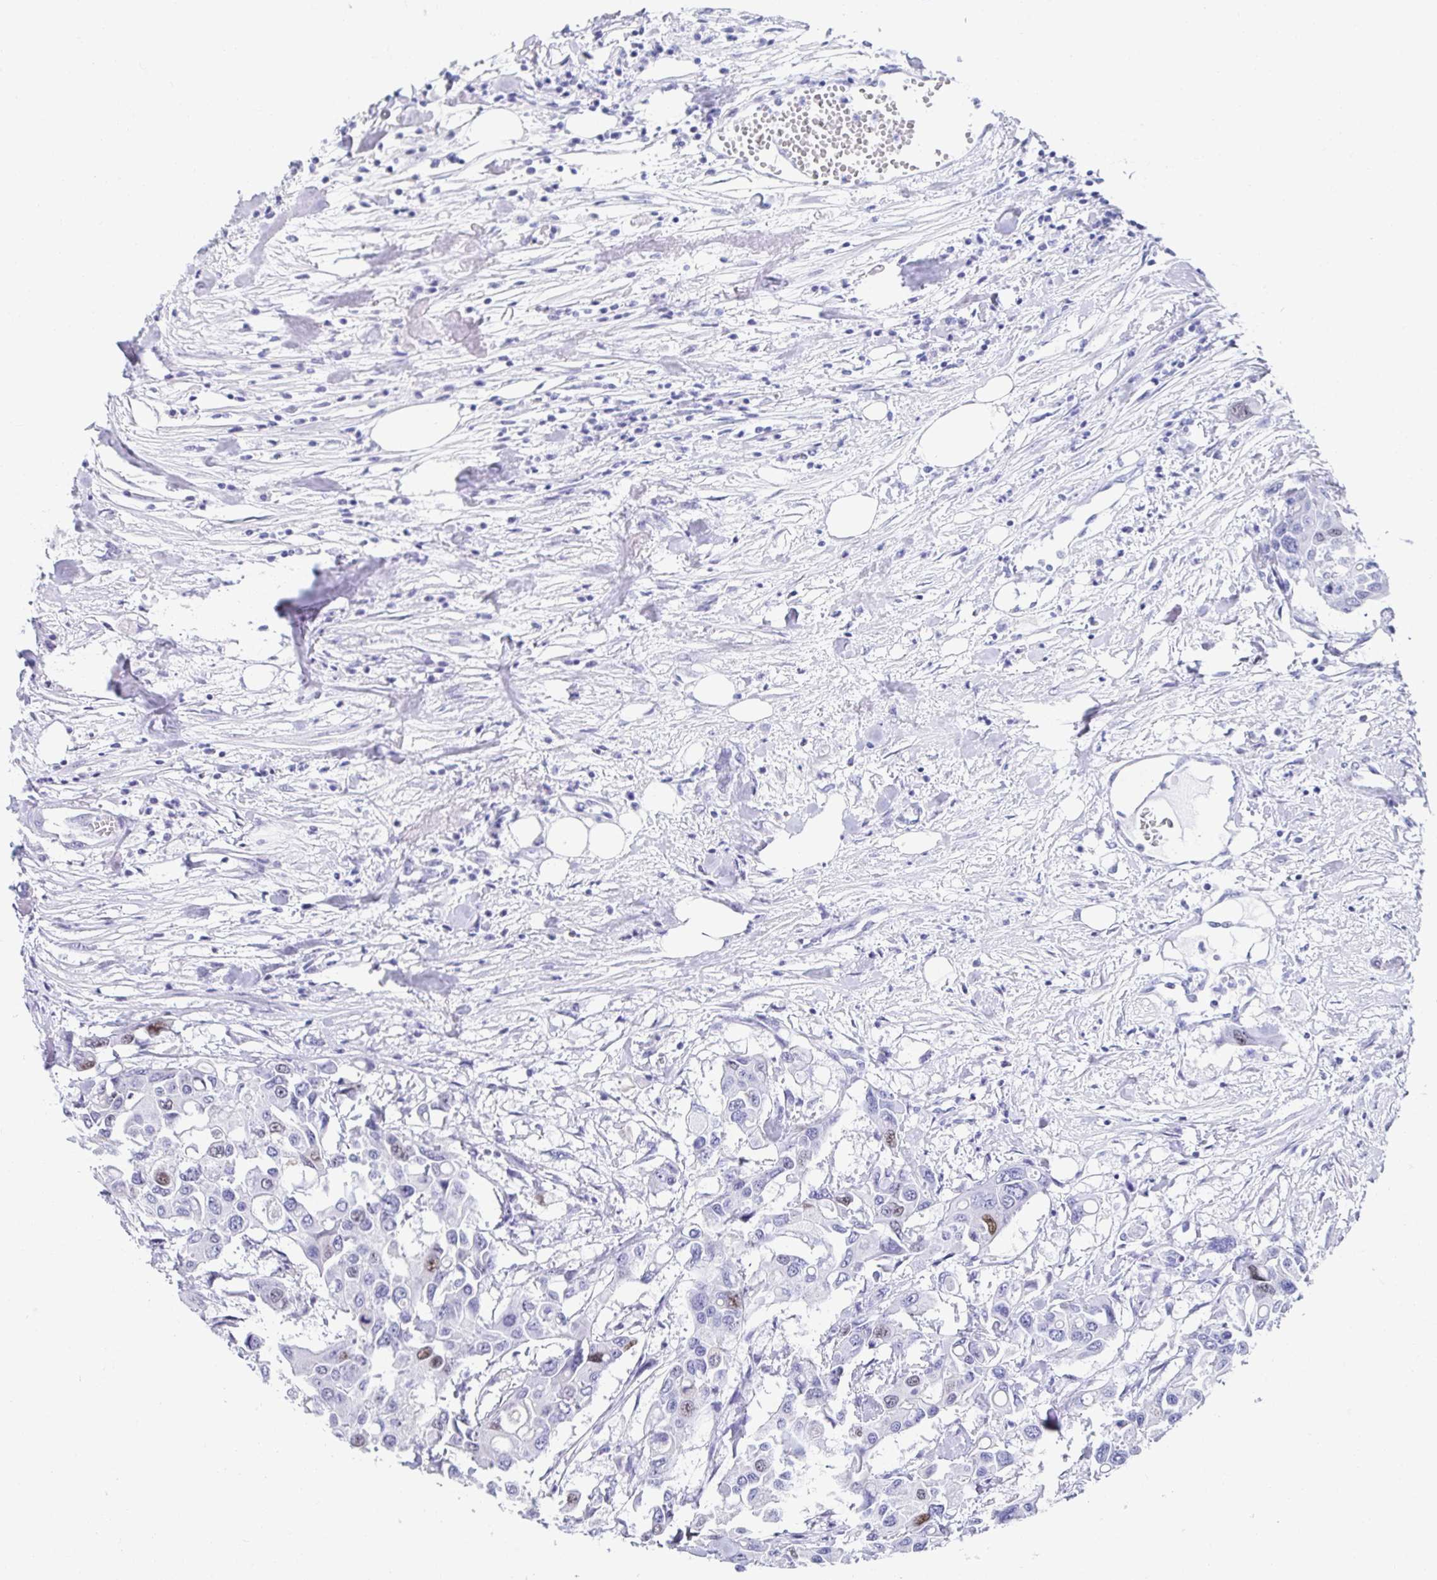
{"staining": {"intensity": "moderate", "quantity": "<25%", "location": "nuclear"}, "tissue": "colorectal cancer", "cell_type": "Tumor cells", "image_type": "cancer", "snomed": [{"axis": "morphology", "description": "Adenocarcinoma, NOS"}, {"axis": "topography", "description": "Colon"}], "caption": "High-power microscopy captured an immunohistochemistry histopathology image of colorectal cancer (adenocarcinoma), revealing moderate nuclear expression in about <25% of tumor cells.", "gene": "ANLN", "patient": {"sex": "male", "age": 77}}